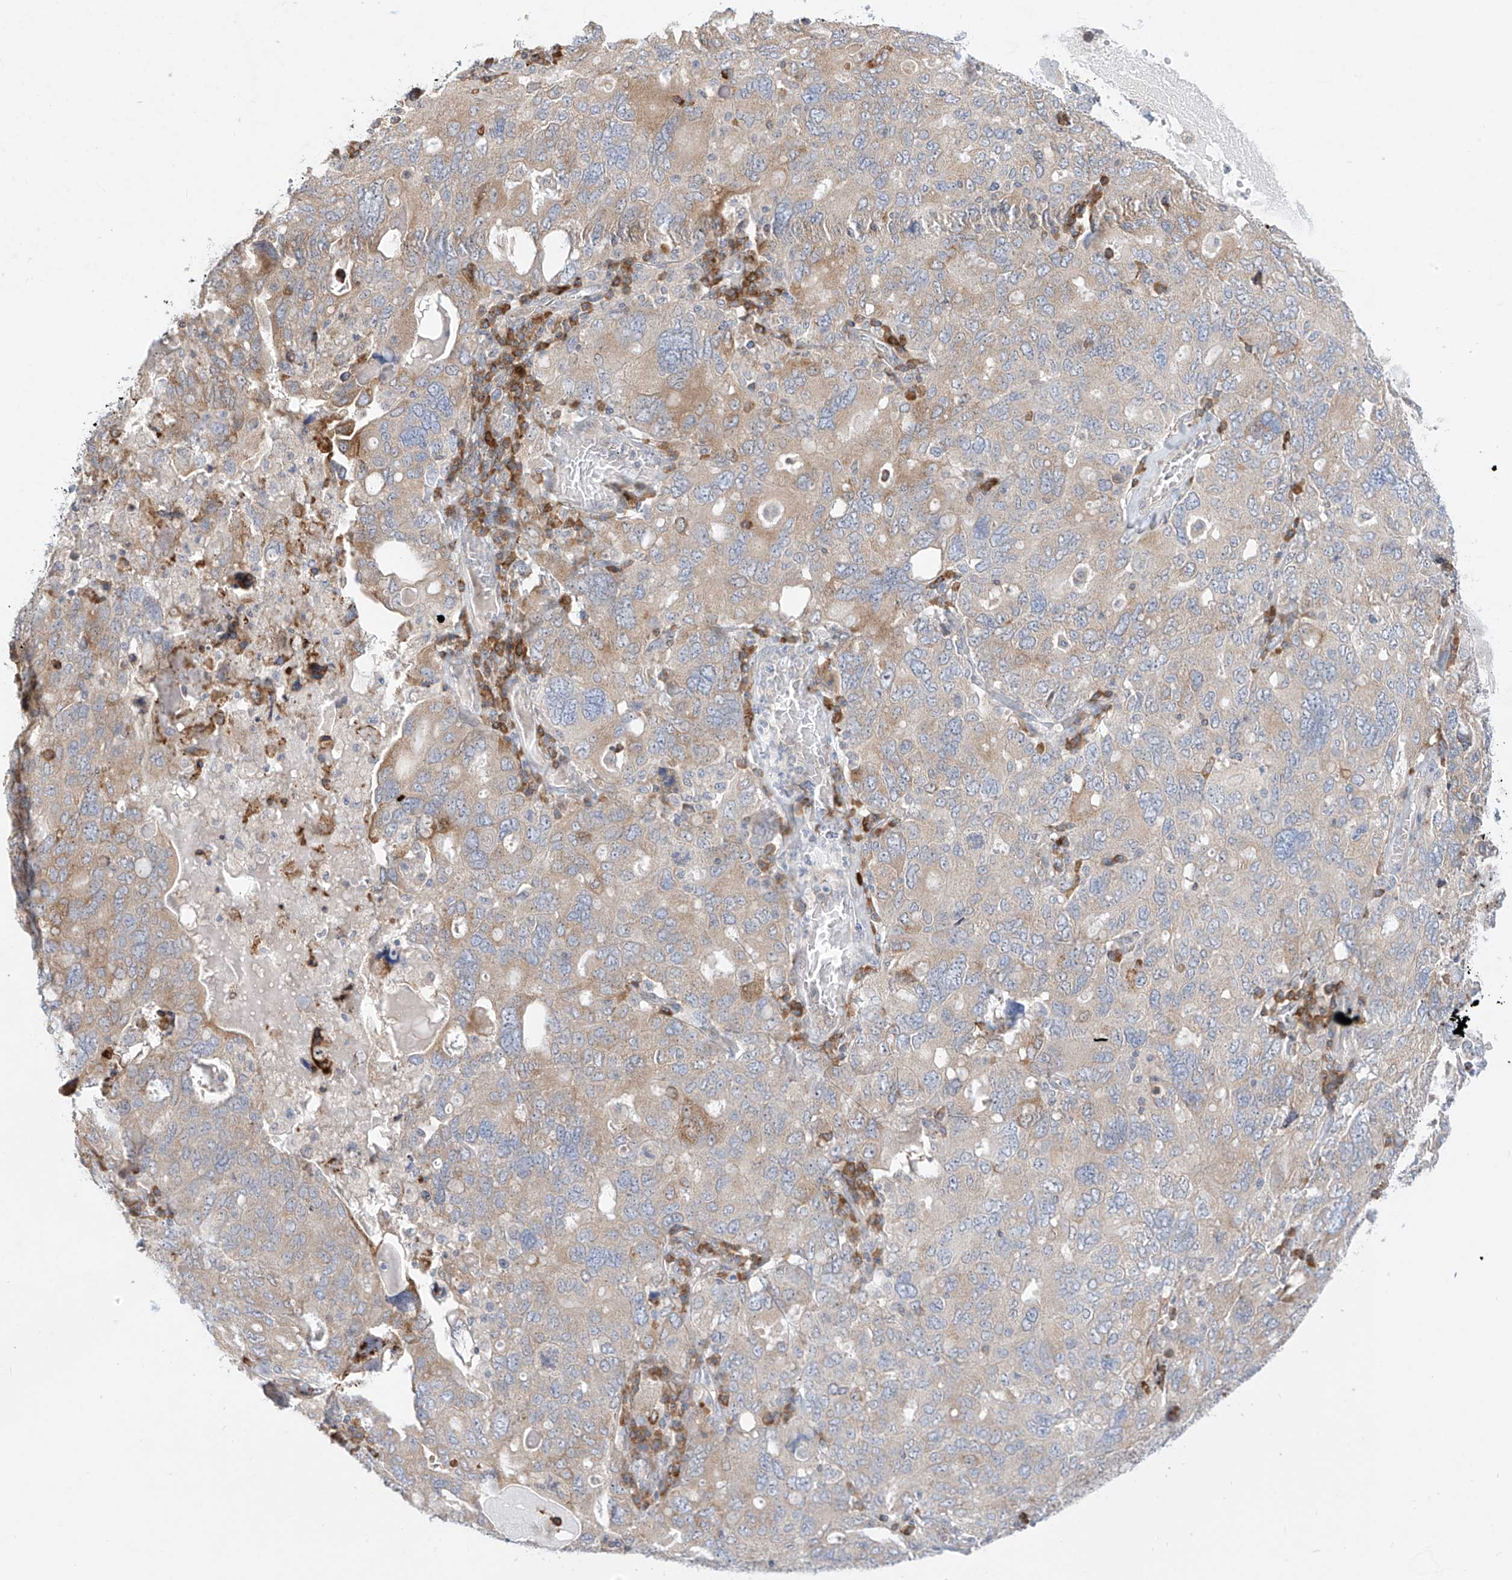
{"staining": {"intensity": "weak", "quantity": "25%-75%", "location": "cytoplasmic/membranous"}, "tissue": "ovarian cancer", "cell_type": "Tumor cells", "image_type": "cancer", "snomed": [{"axis": "morphology", "description": "Carcinoma, endometroid"}, {"axis": "topography", "description": "Ovary"}], "caption": "Ovarian cancer was stained to show a protein in brown. There is low levels of weak cytoplasmic/membranous positivity in about 25%-75% of tumor cells. The staining is performed using DAB brown chromogen to label protein expression. The nuclei are counter-stained blue using hematoxylin.", "gene": "SYTL3", "patient": {"sex": "female", "age": 62}}